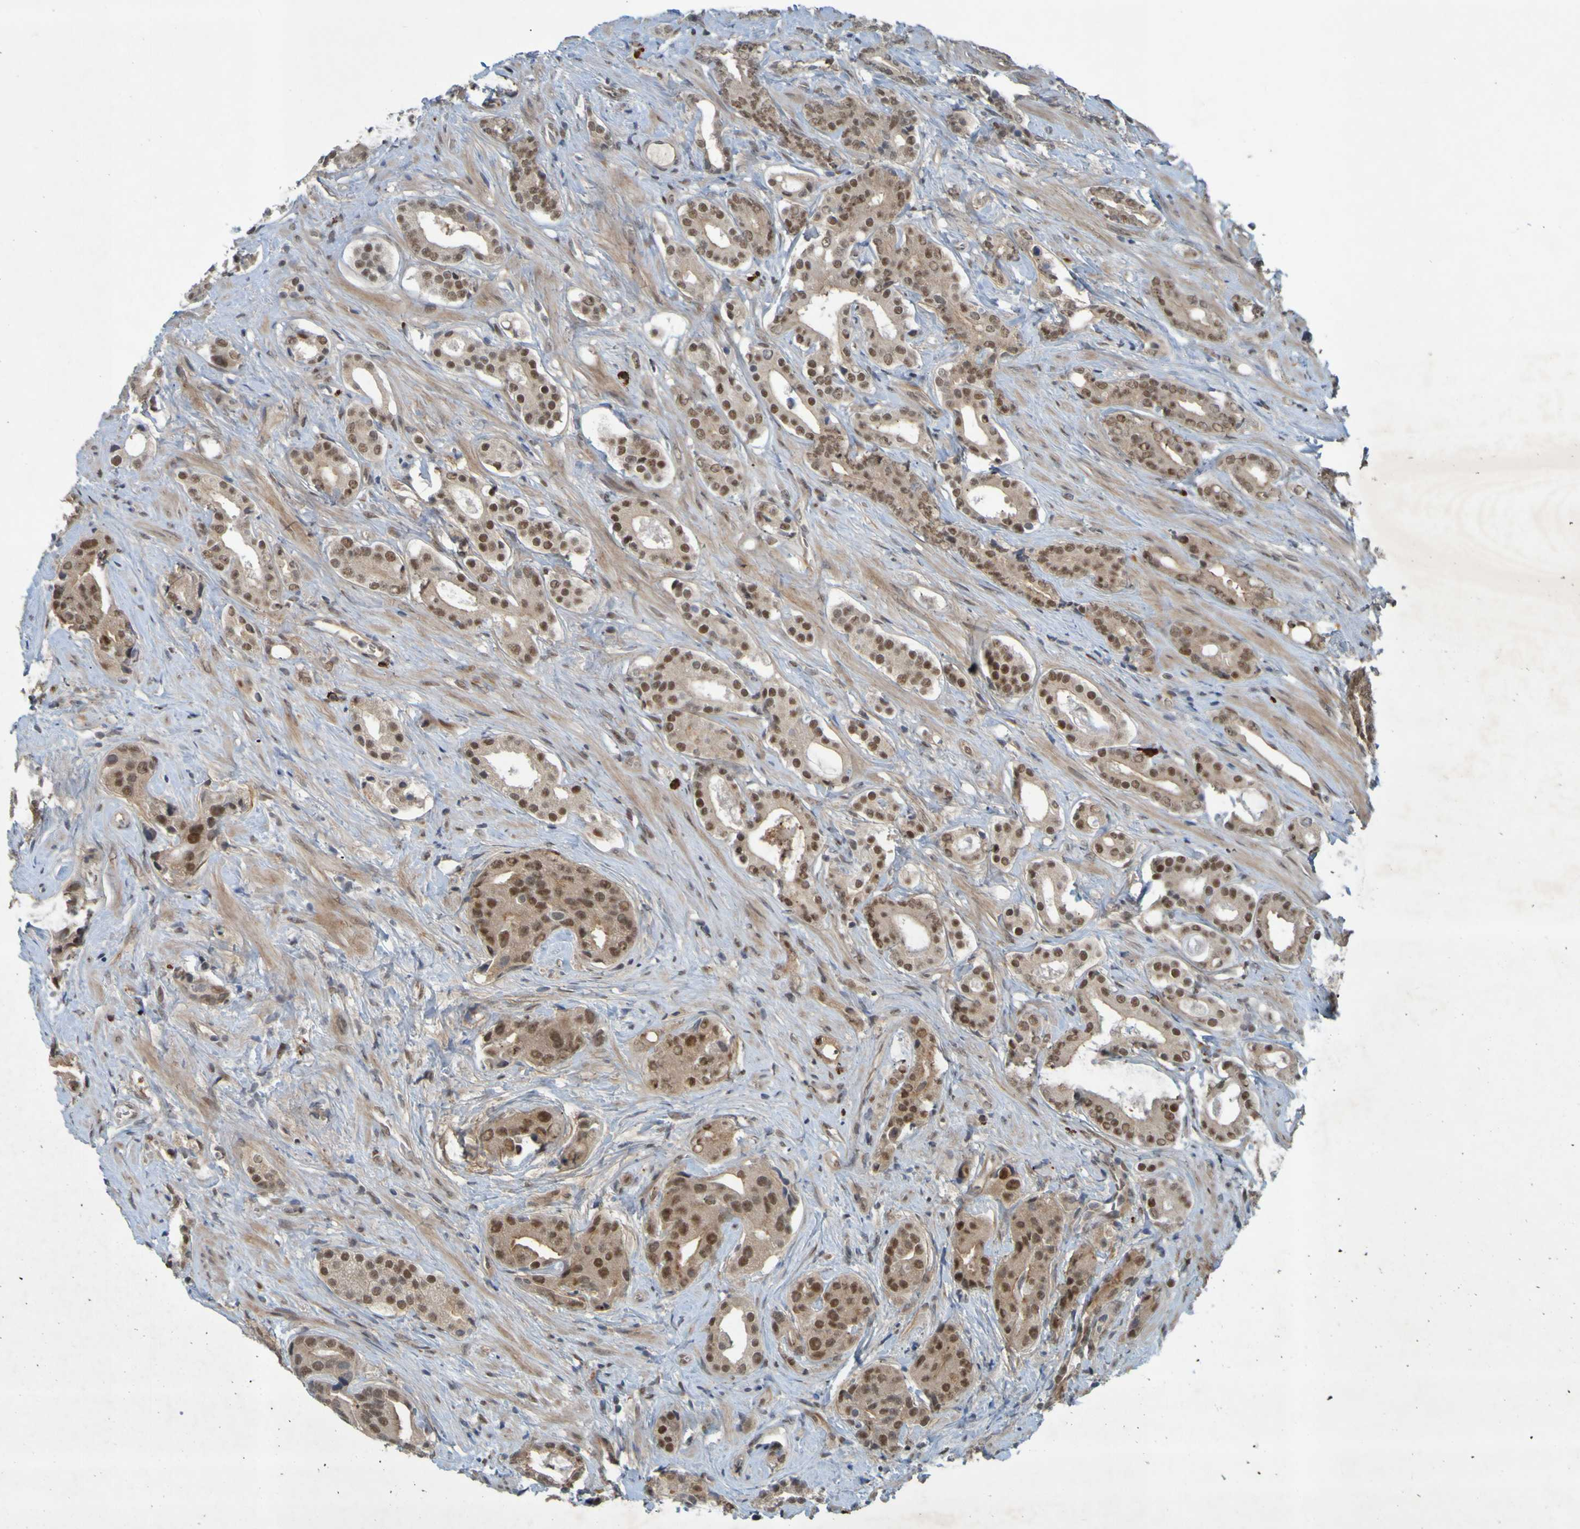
{"staining": {"intensity": "moderate", "quantity": ">75%", "location": "cytoplasmic/membranous,nuclear"}, "tissue": "prostate cancer", "cell_type": "Tumor cells", "image_type": "cancer", "snomed": [{"axis": "morphology", "description": "Adenocarcinoma, High grade"}, {"axis": "topography", "description": "Prostate"}], "caption": "Immunohistochemistry (IHC) photomicrograph of neoplastic tissue: human prostate cancer (adenocarcinoma (high-grade)) stained using immunohistochemistry (IHC) exhibits medium levels of moderate protein expression localized specifically in the cytoplasmic/membranous and nuclear of tumor cells, appearing as a cytoplasmic/membranous and nuclear brown color.", "gene": "MCPH1", "patient": {"sex": "male", "age": 71}}